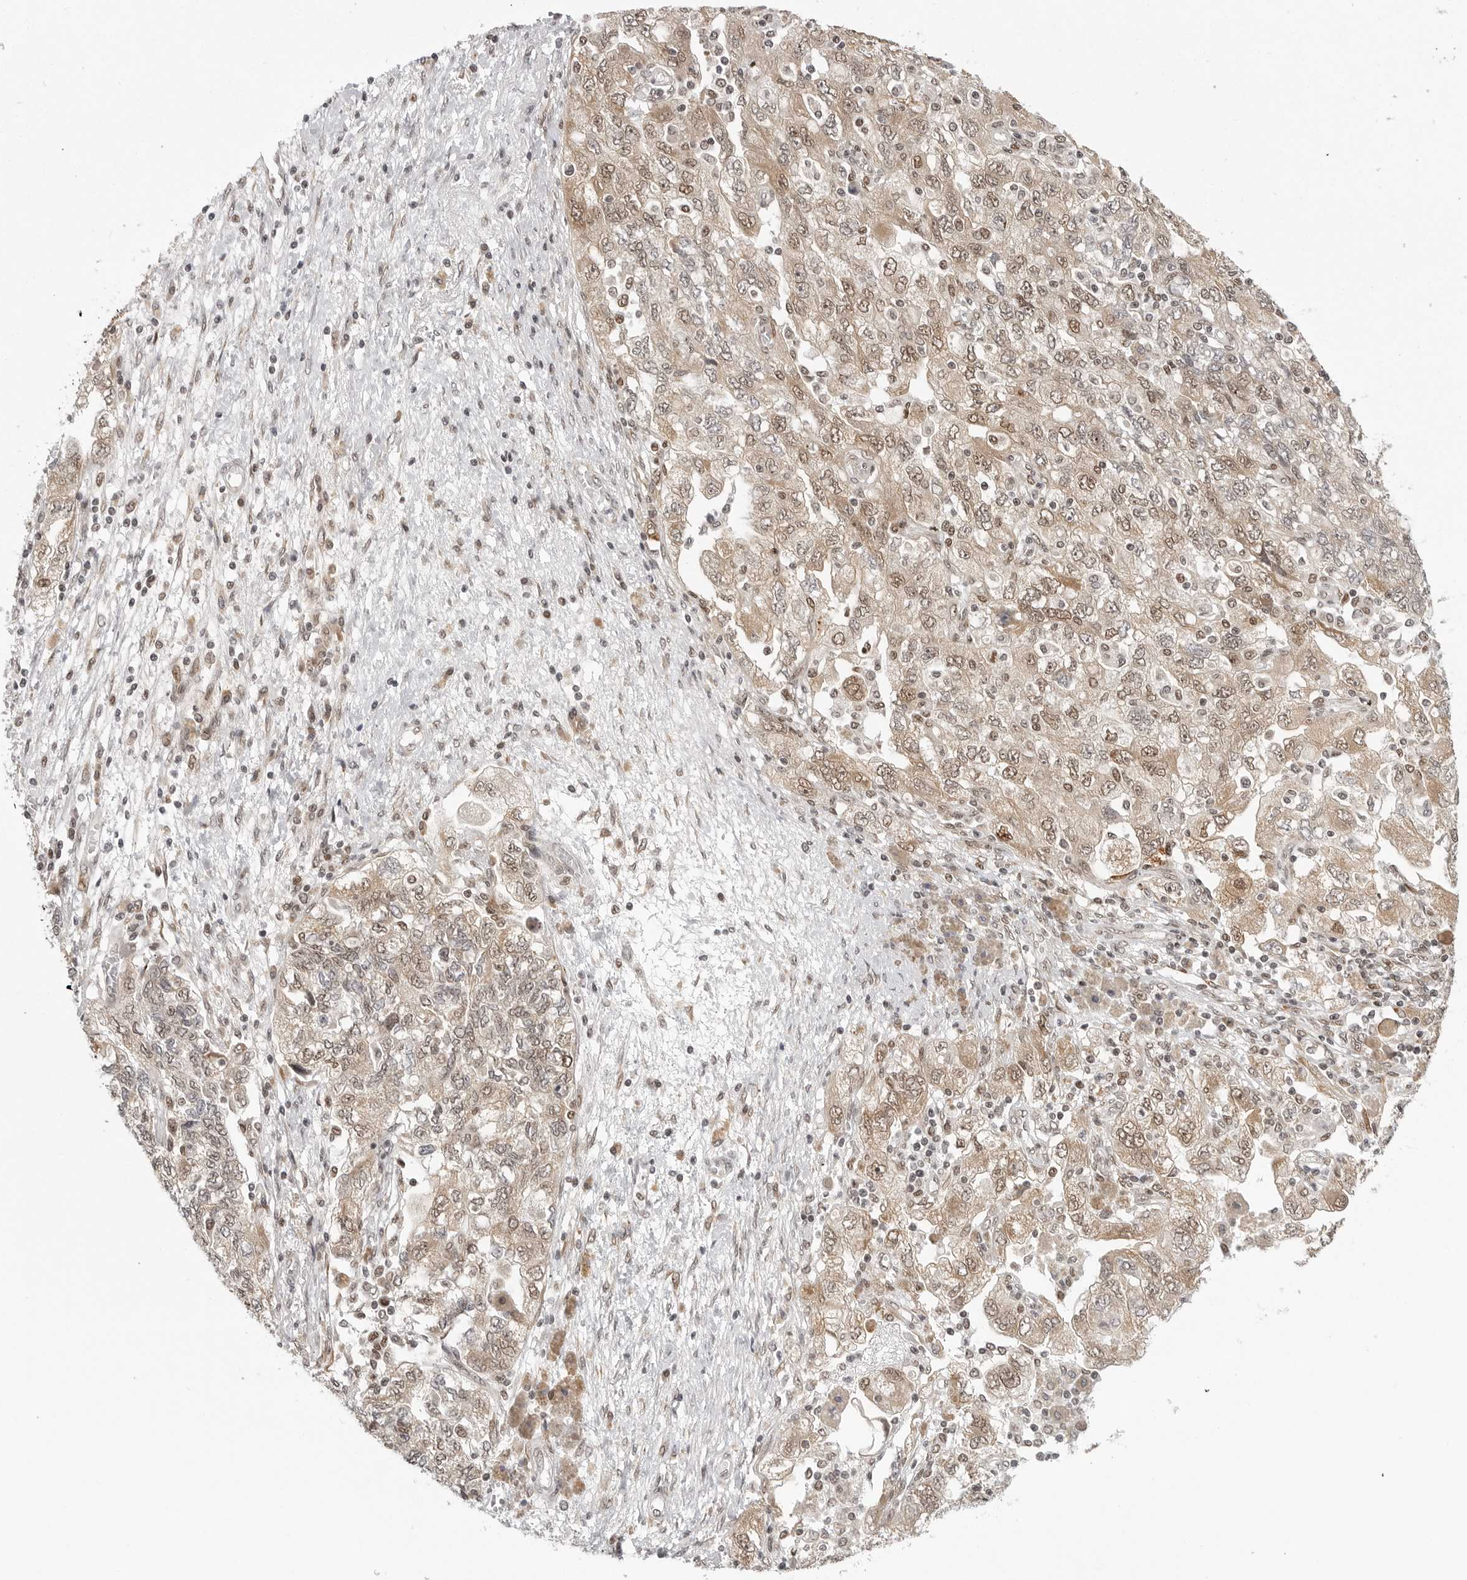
{"staining": {"intensity": "weak", "quantity": ">75%", "location": "cytoplasmic/membranous,nuclear"}, "tissue": "ovarian cancer", "cell_type": "Tumor cells", "image_type": "cancer", "snomed": [{"axis": "morphology", "description": "Carcinoma, NOS"}, {"axis": "morphology", "description": "Cystadenocarcinoma, serous, NOS"}, {"axis": "topography", "description": "Ovary"}], "caption": "Ovarian cancer stained with a protein marker shows weak staining in tumor cells.", "gene": "PRDM10", "patient": {"sex": "female", "age": 69}}